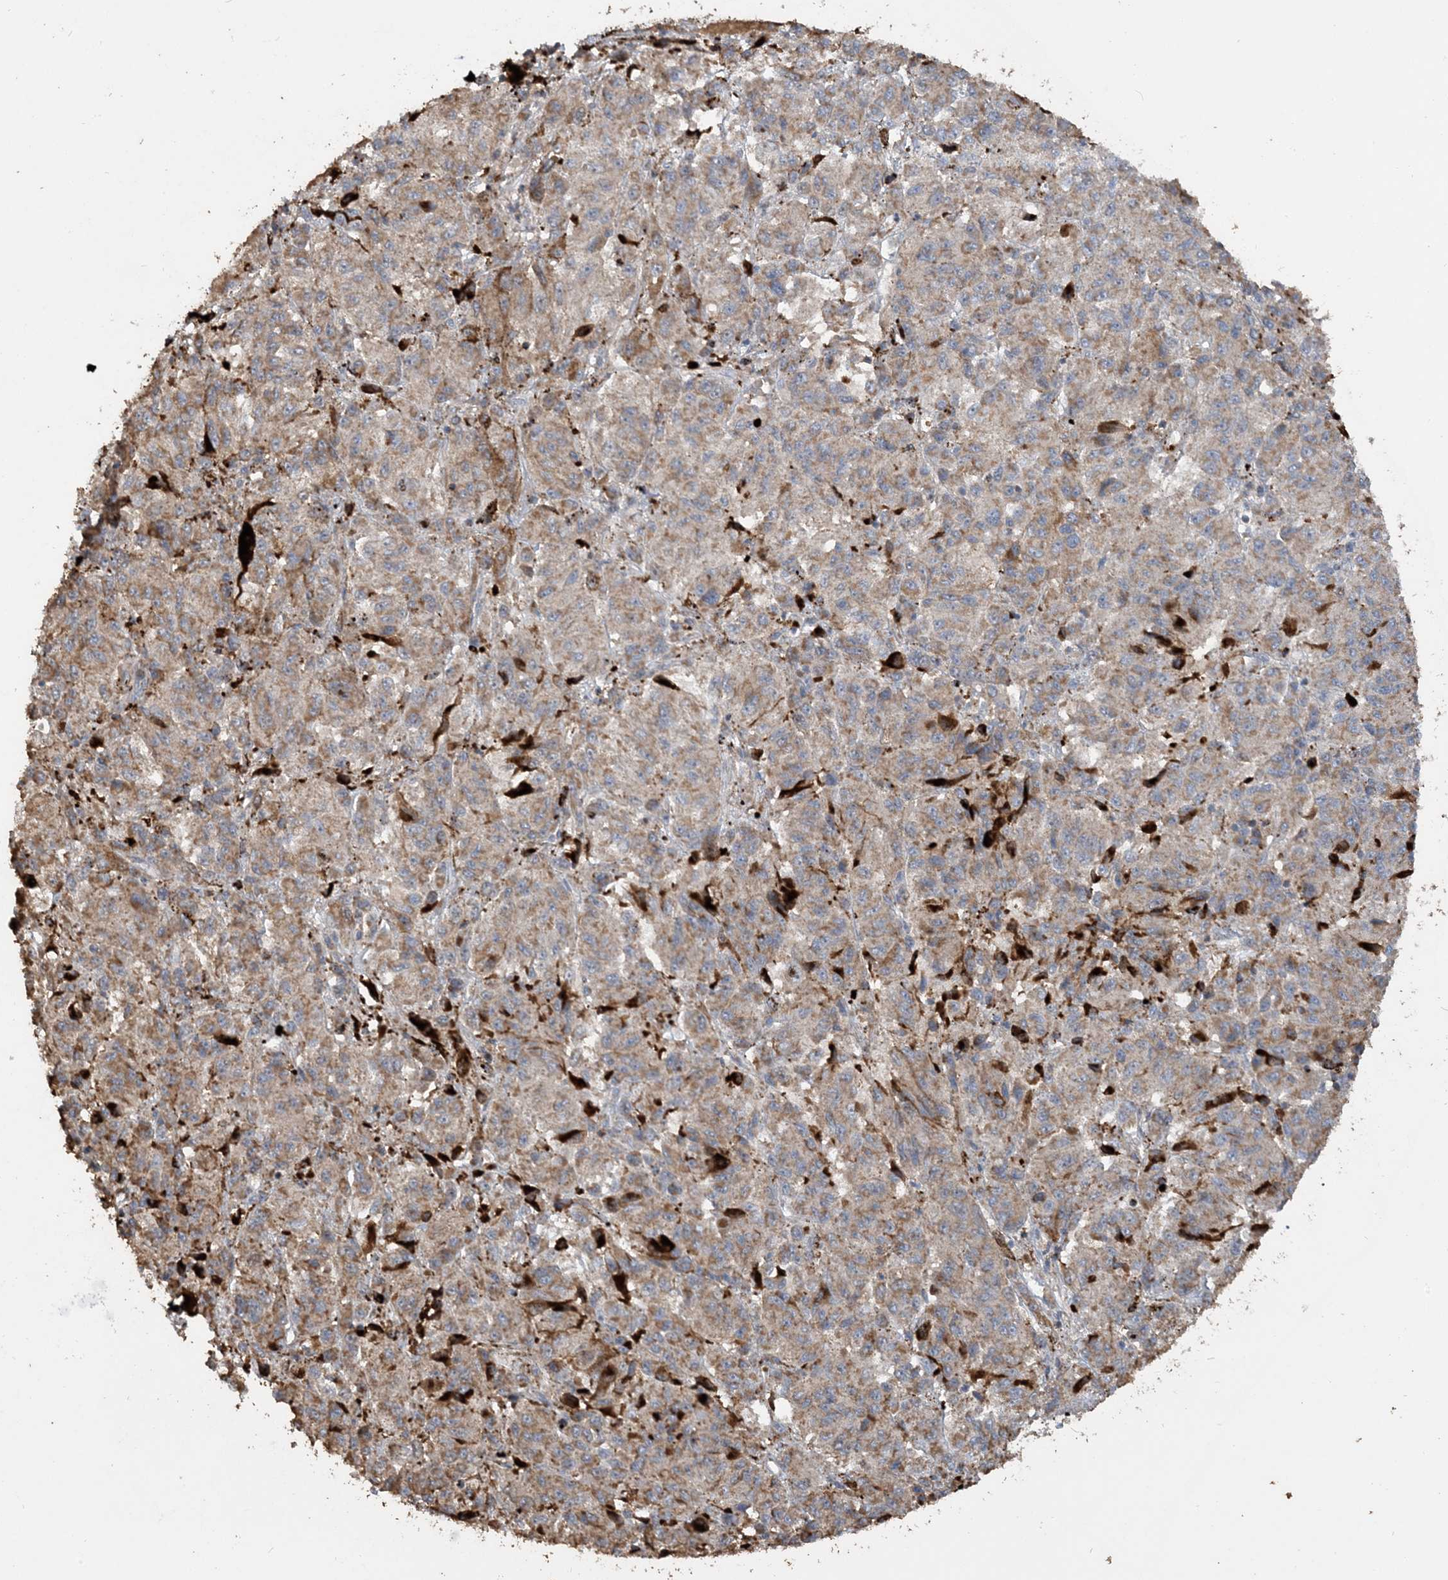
{"staining": {"intensity": "moderate", "quantity": ">75%", "location": "cytoplasmic/membranous"}, "tissue": "melanoma", "cell_type": "Tumor cells", "image_type": "cancer", "snomed": [{"axis": "morphology", "description": "Malignant melanoma, Metastatic site"}, {"axis": "topography", "description": "Lung"}], "caption": "About >75% of tumor cells in human malignant melanoma (metastatic site) demonstrate moderate cytoplasmic/membranous protein positivity as visualized by brown immunohistochemical staining.", "gene": "SFMBT2", "patient": {"sex": "male", "age": 64}}